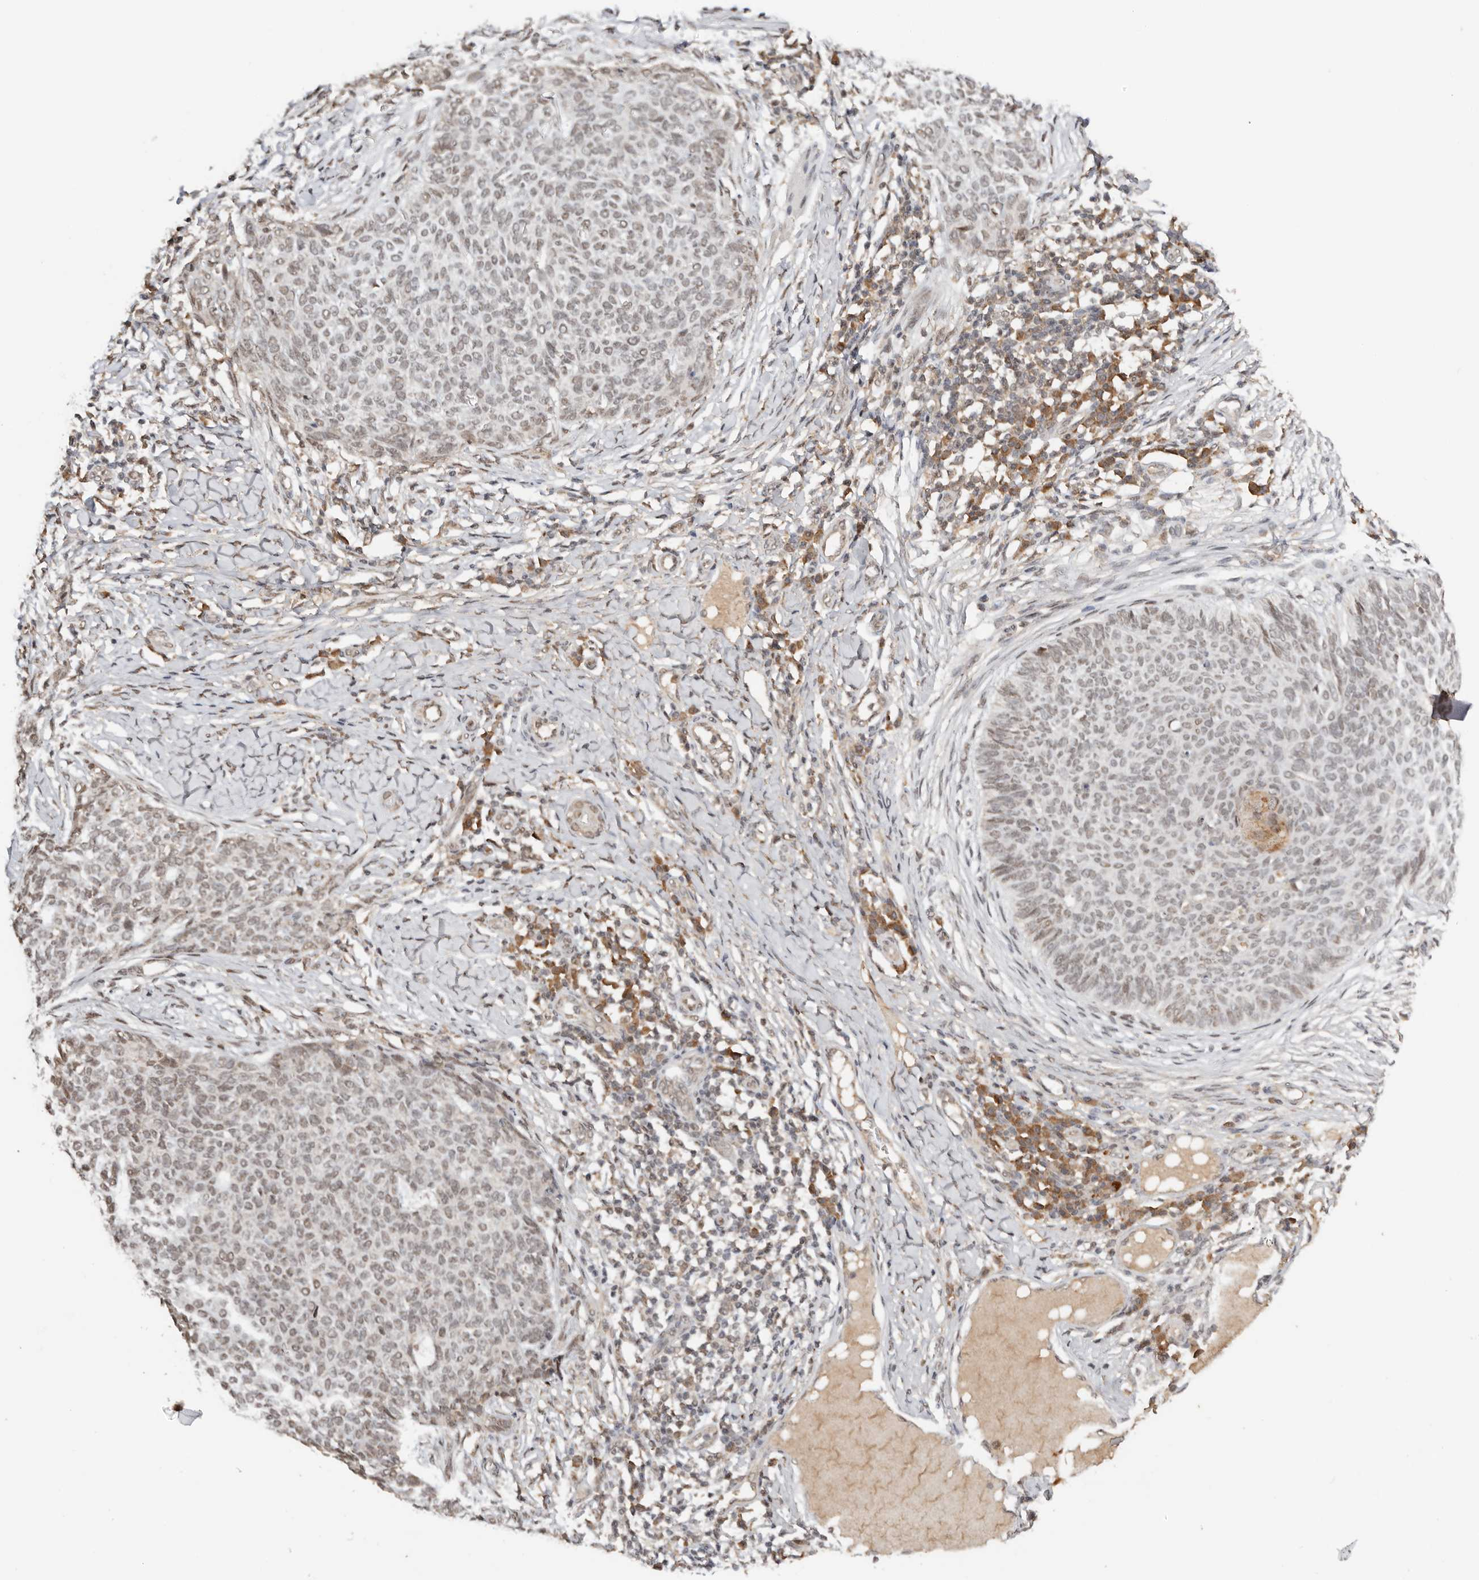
{"staining": {"intensity": "weak", "quantity": ">75%", "location": "nuclear"}, "tissue": "skin cancer", "cell_type": "Tumor cells", "image_type": "cancer", "snomed": [{"axis": "morphology", "description": "Normal tissue, NOS"}, {"axis": "morphology", "description": "Basal cell carcinoma"}, {"axis": "topography", "description": "Skin"}], "caption": "There is low levels of weak nuclear staining in tumor cells of skin cancer (basal cell carcinoma), as demonstrated by immunohistochemical staining (brown color).", "gene": "SEC14L1", "patient": {"sex": "male", "age": 50}}